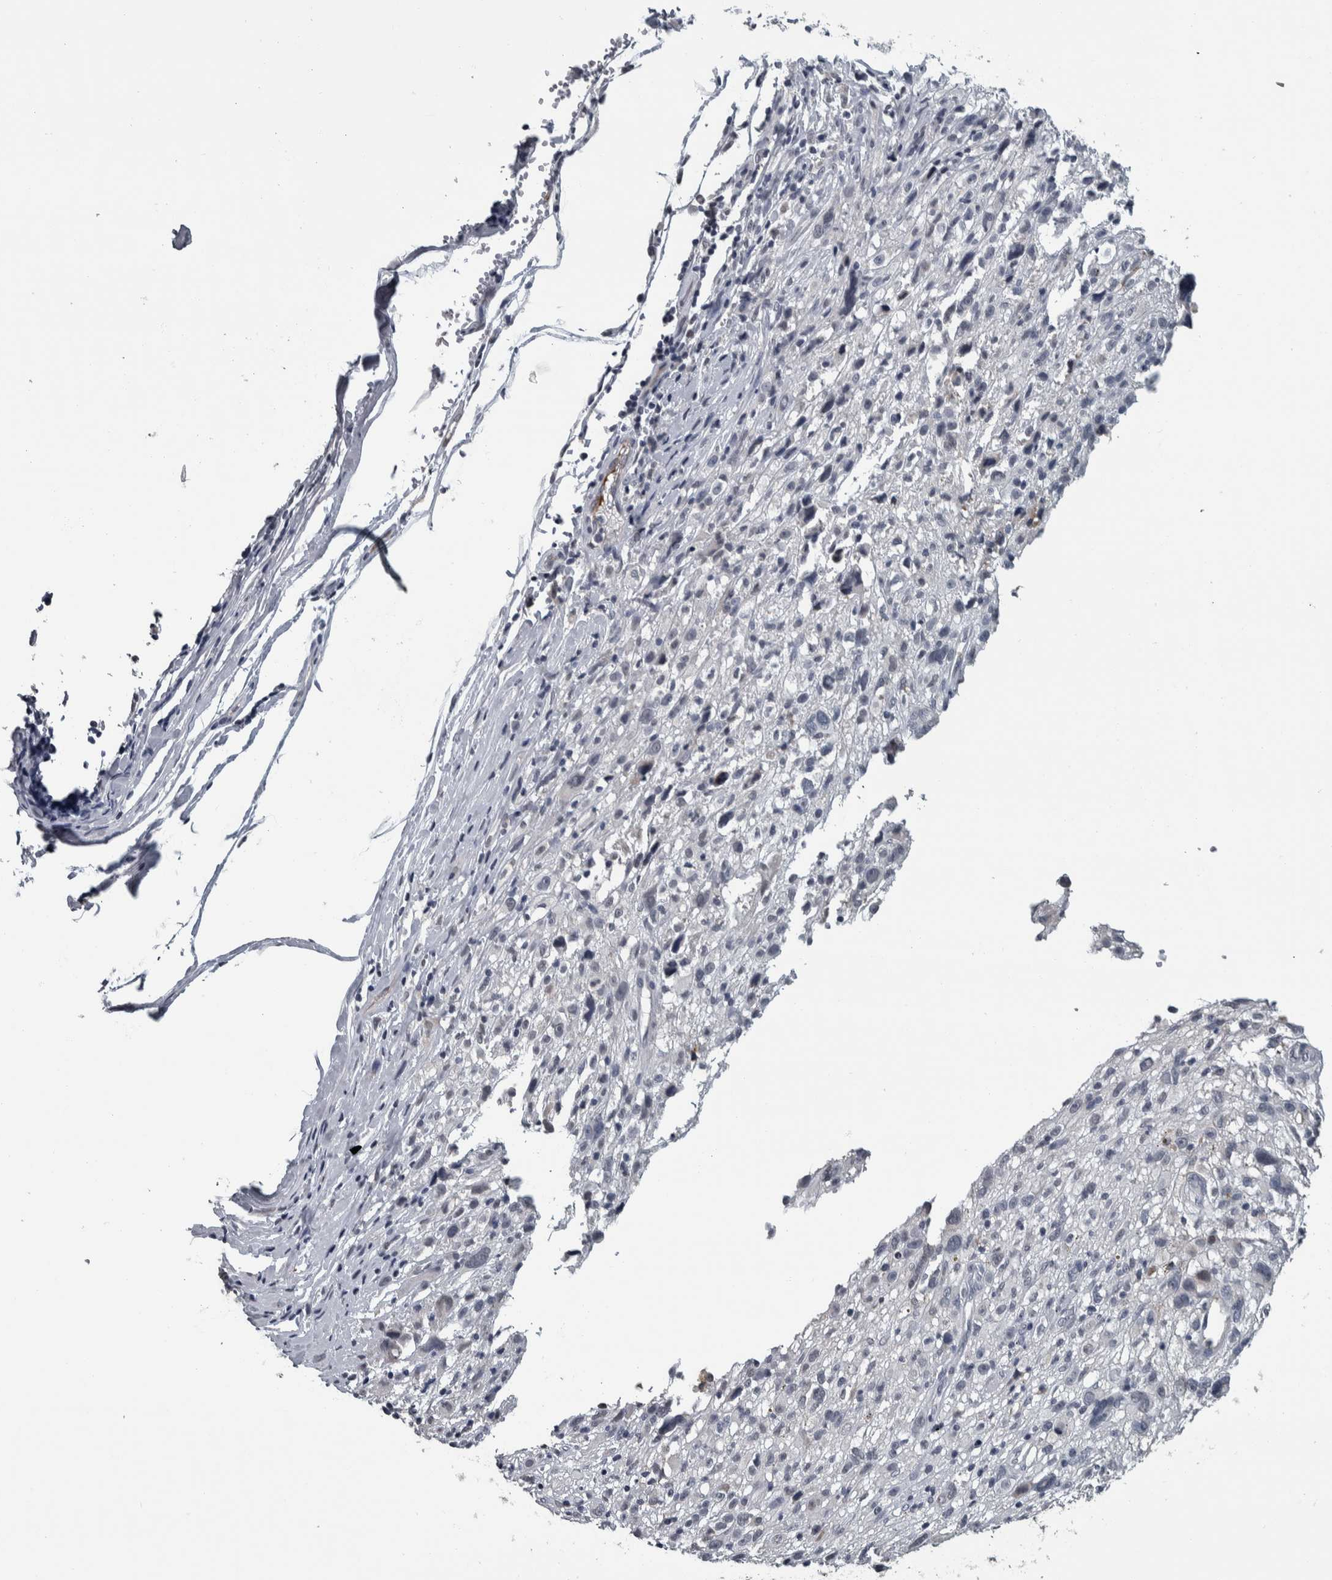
{"staining": {"intensity": "negative", "quantity": "none", "location": "none"}, "tissue": "melanoma", "cell_type": "Tumor cells", "image_type": "cancer", "snomed": [{"axis": "morphology", "description": "Malignant melanoma, NOS"}, {"axis": "topography", "description": "Skin"}], "caption": "Tumor cells show no significant protein positivity in malignant melanoma.", "gene": "CAVIN4", "patient": {"sex": "female", "age": 55}}